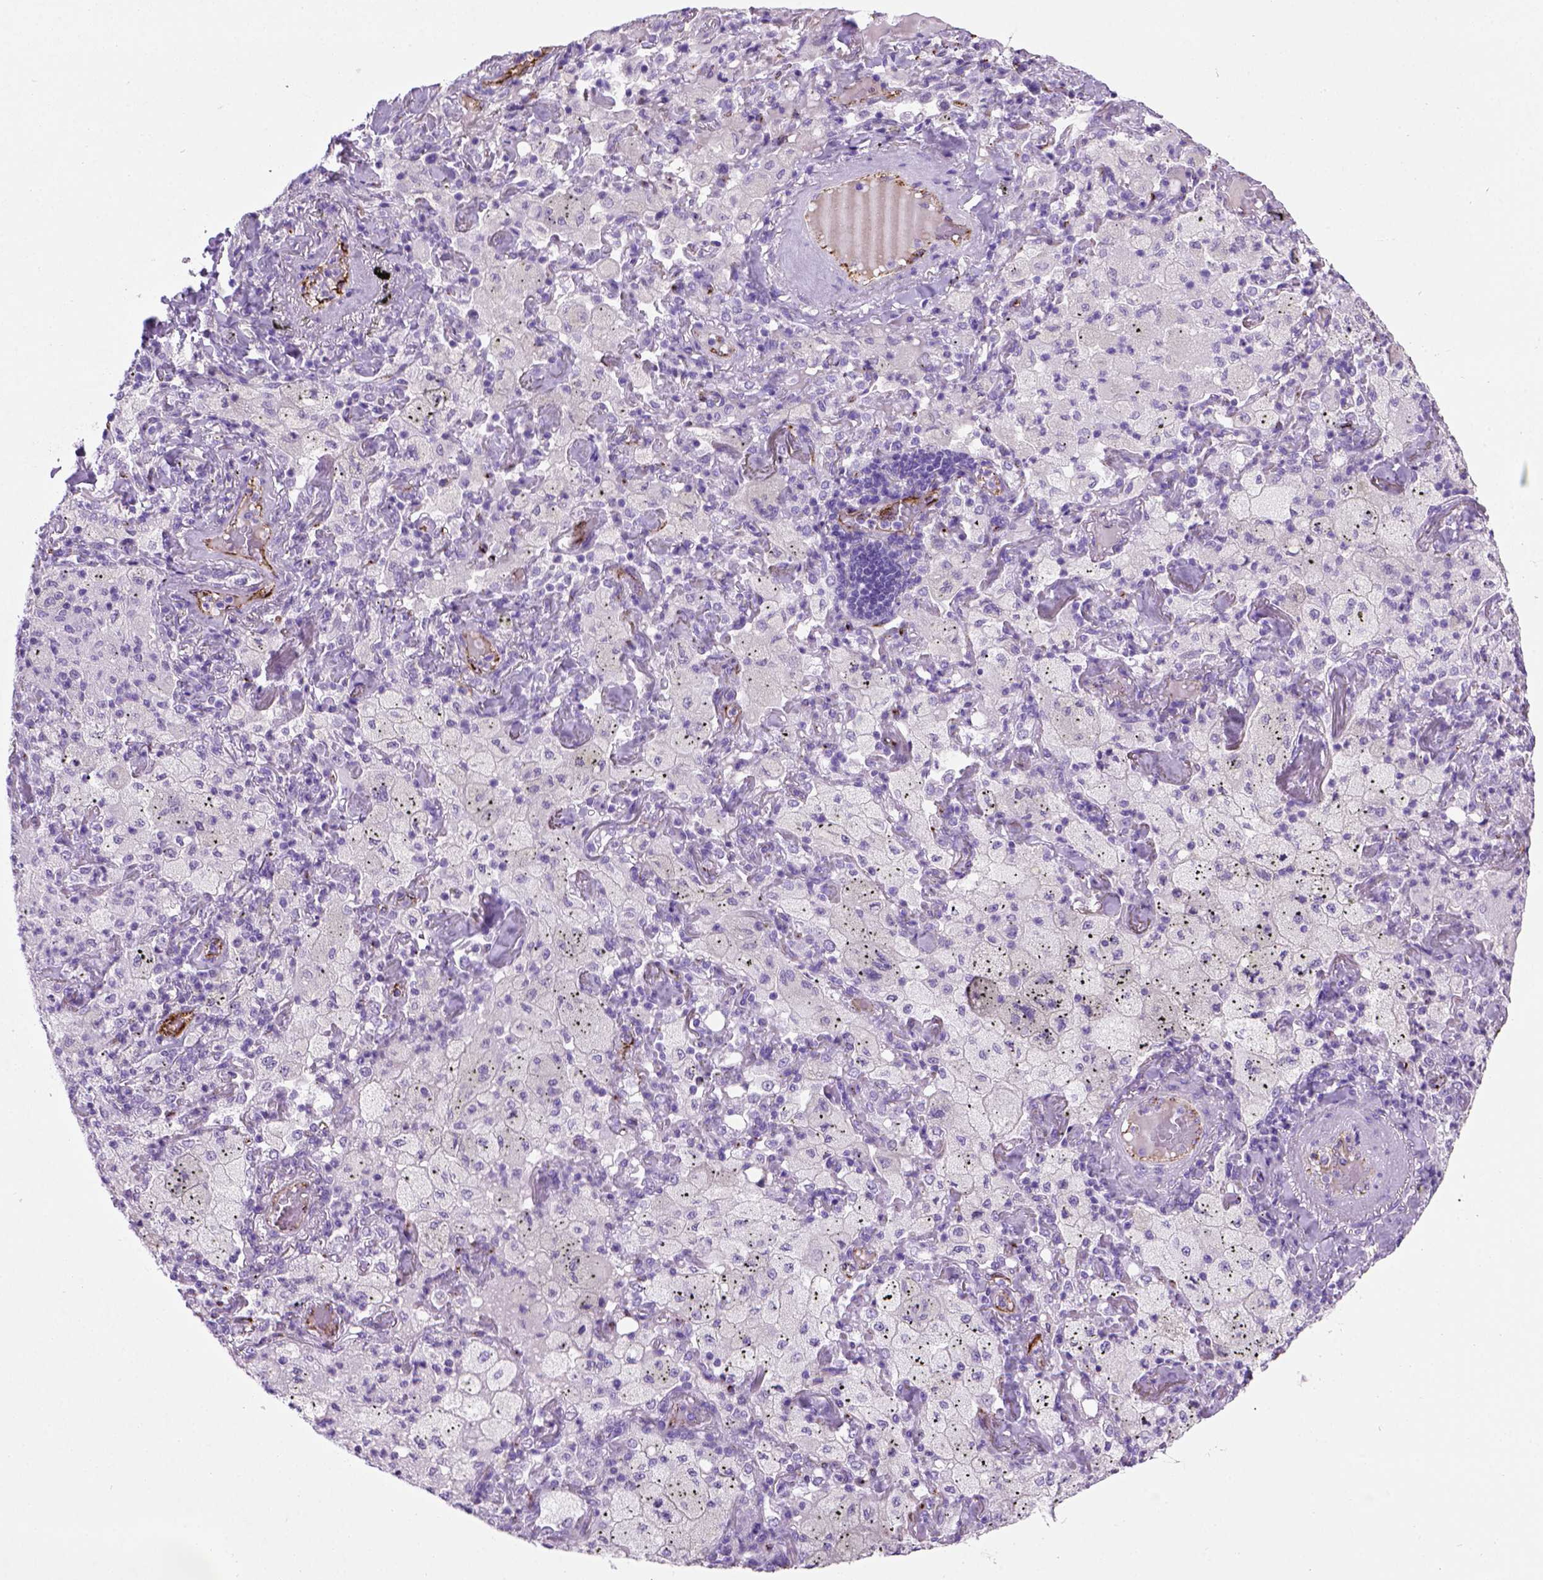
{"staining": {"intensity": "negative", "quantity": "none", "location": "none"}, "tissue": "lung cancer", "cell_type": "Tumor cells", "image_type": "cancer", "snomed": [{"axis": "morphology", "description": "Adenocarcinoma, NOS"}, {"axis": "topography", "description": "Lung"}], "caption": "Immunohistochemistry of adenocarcinoma (lung) exhibits no staining in tumor cells. Nuclei are stained in blue.", "gene": "VWF", "patient": {"sex": "female", "age": 73}}